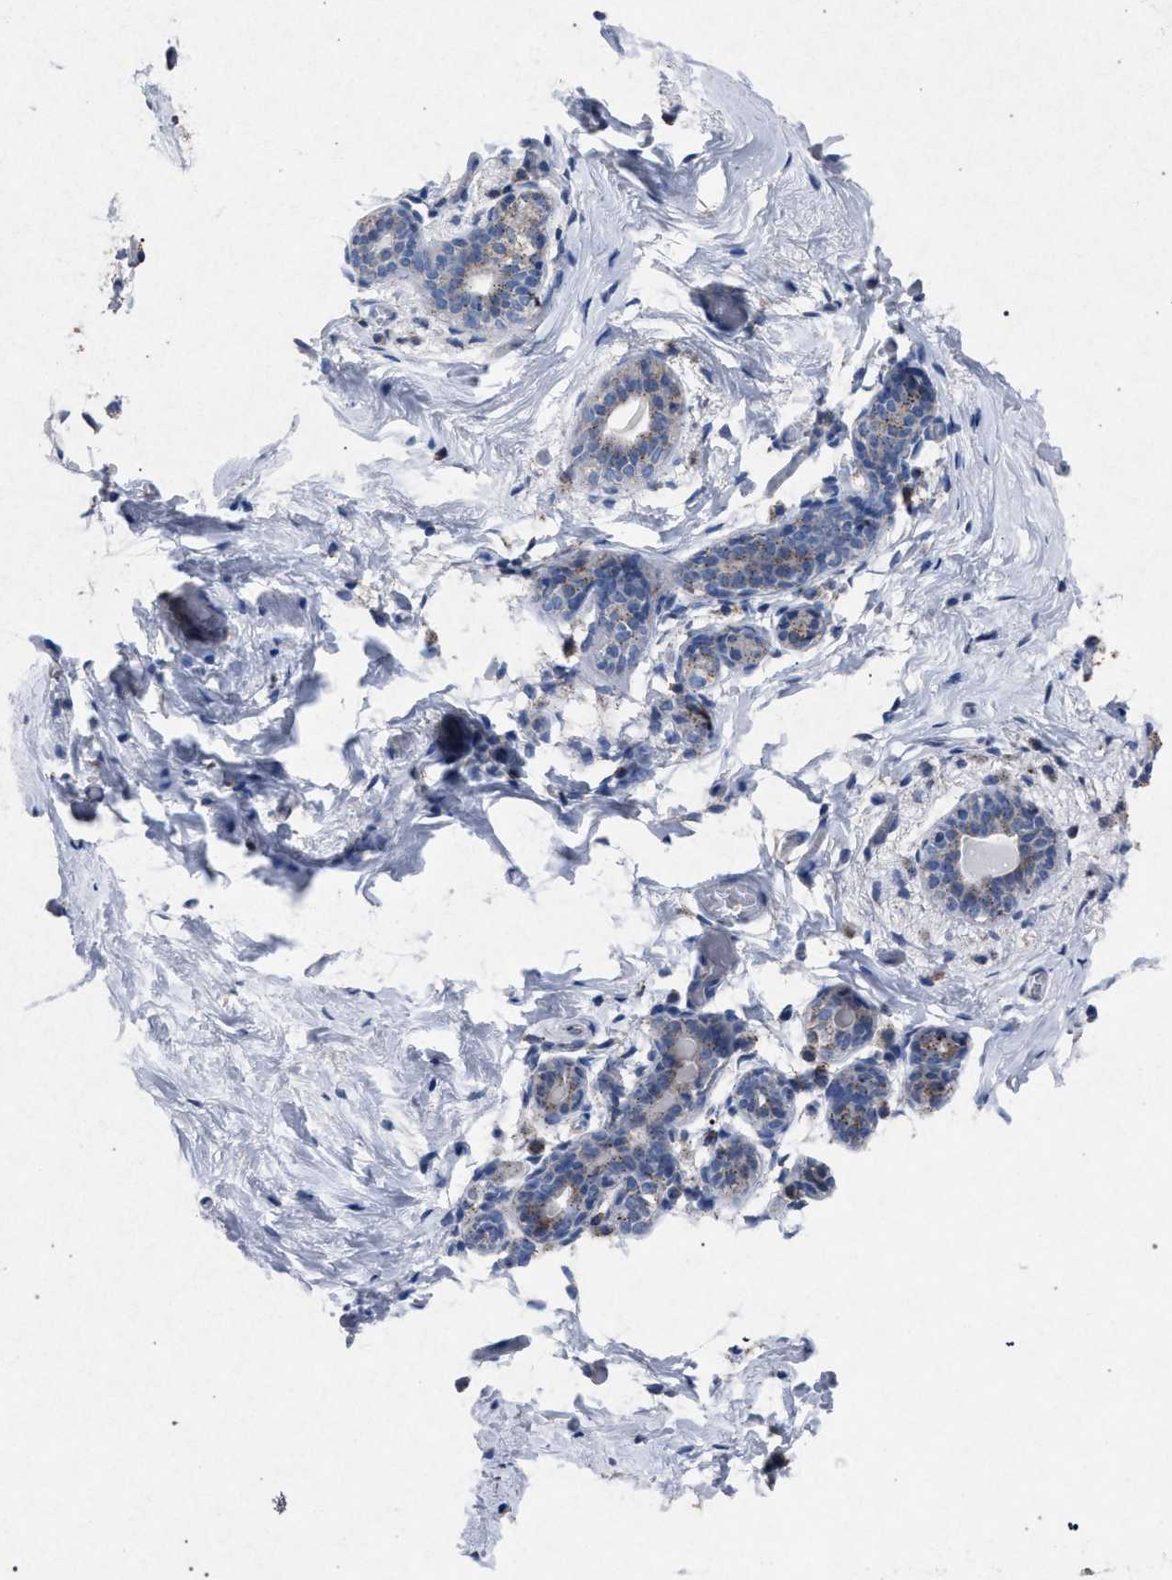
{"staining": {"intensity": "weak", "quantity": "25%-75%", "location": "cytoplasmic/membranous"}, "tissue": "breast", "cell_type": "Glandular cells", "image_type": "normal", "snomed": [{"axis": "morphology", "description": "Normal tissue, NOS"}, {"axis": "topography", "description": "Breast"}], "caption": "Protein expression analysis of unremarkable breast demonstrates weak cytoplasmic/membranous expression in approximately 25%-75% of glandular cells.", "gene": "HSD17B4", "patient": {"sex": "female", "age": 62}}